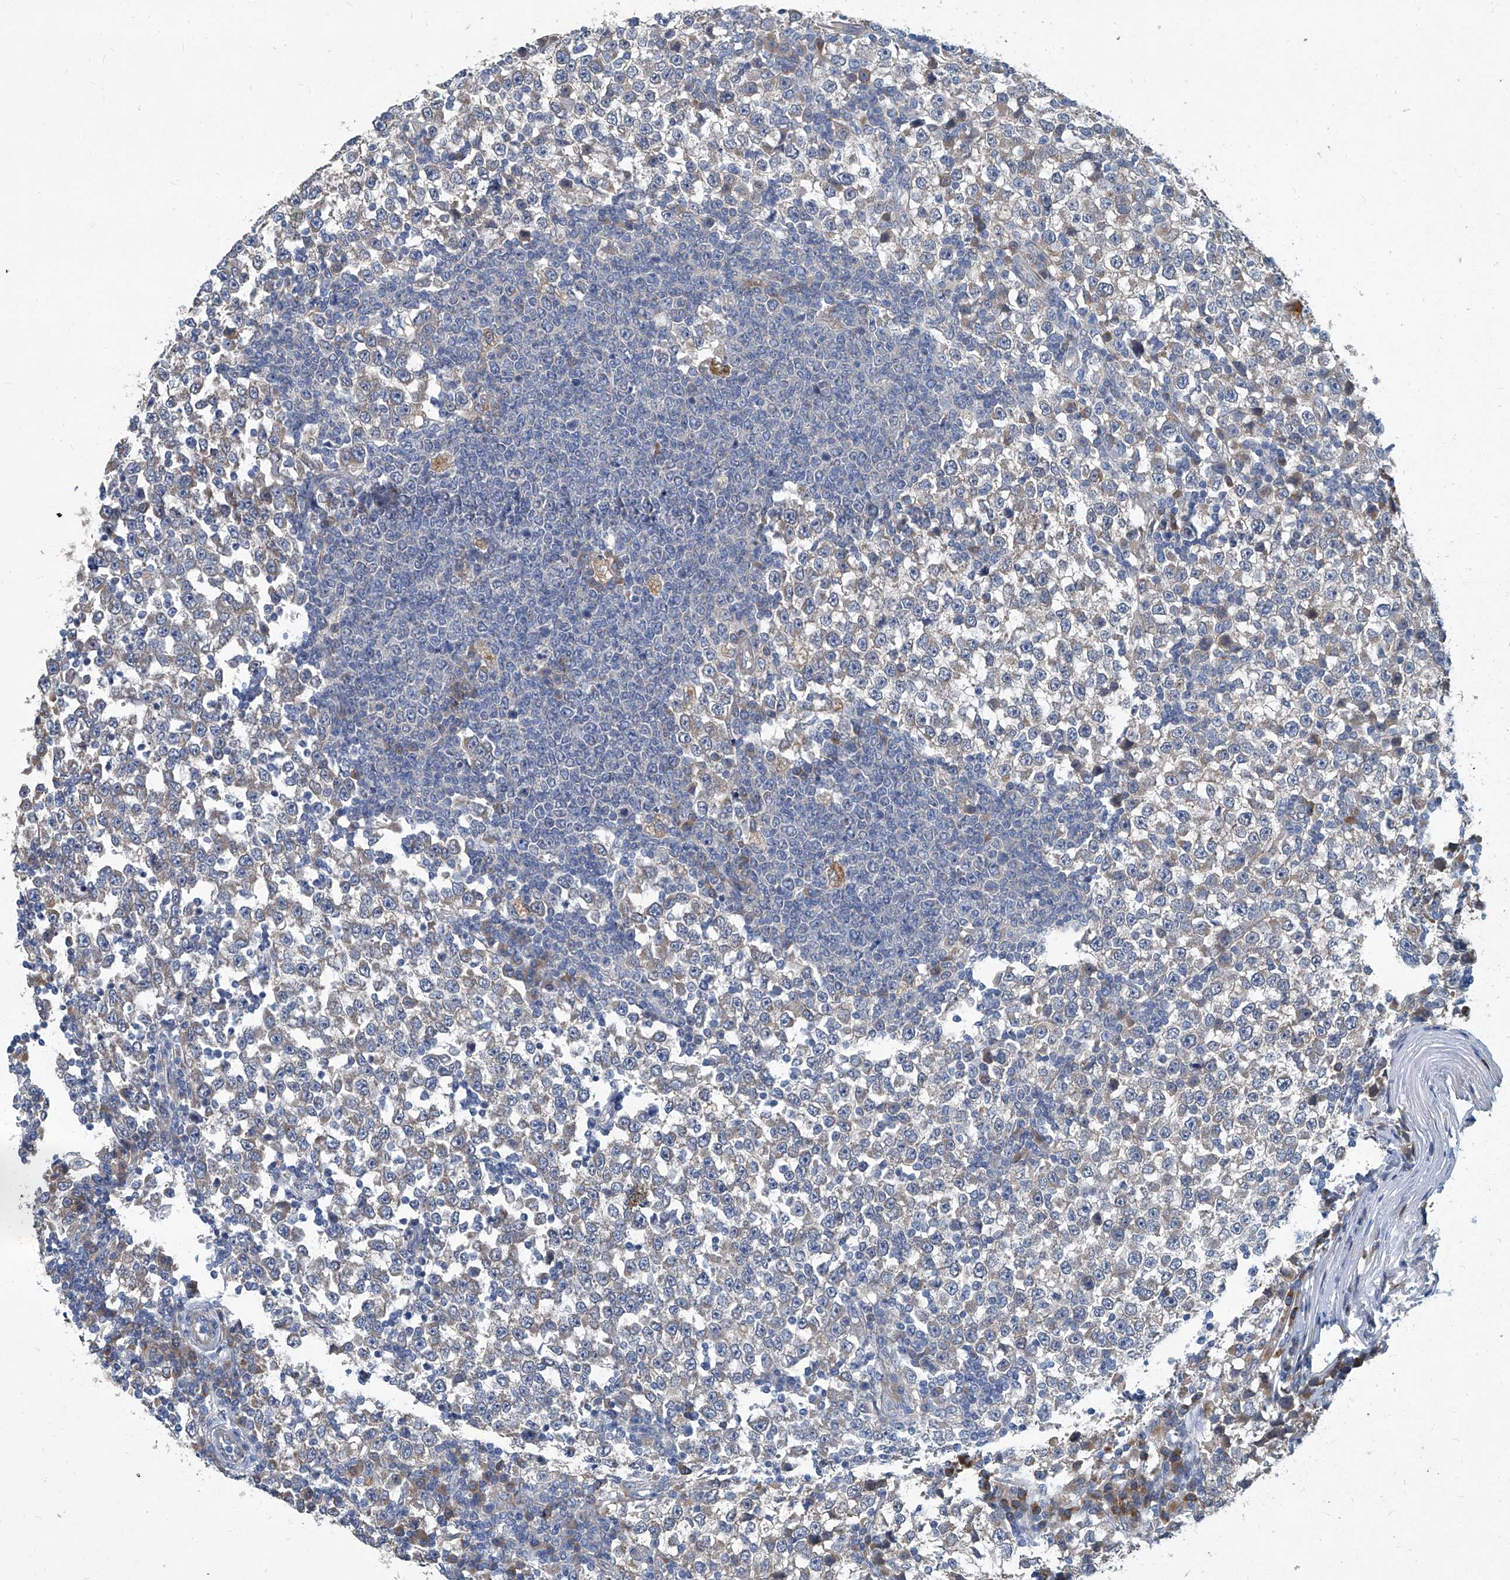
{"staining": {"intensity": "weak", "quantity": "25%-75%", "location": "cytoplasmic/membranous"}, "tissue": "testis cancer", "cell_type": "Tumor cells", "image_type": "cancer", "snomed": [{"axis": "morphology", "description": "Seminoma, NOS"}, {"axis": "topography", "description": "Testis"}], "caption": "A high-resolution micrograph shows IHC staining of testis cancer, which displays weak cytoplasmic/membranous staining in approximately 25%-75% of tumor cells.", "gene": "SLC26A11", "patient": {"sex": "male", "age": 65}}